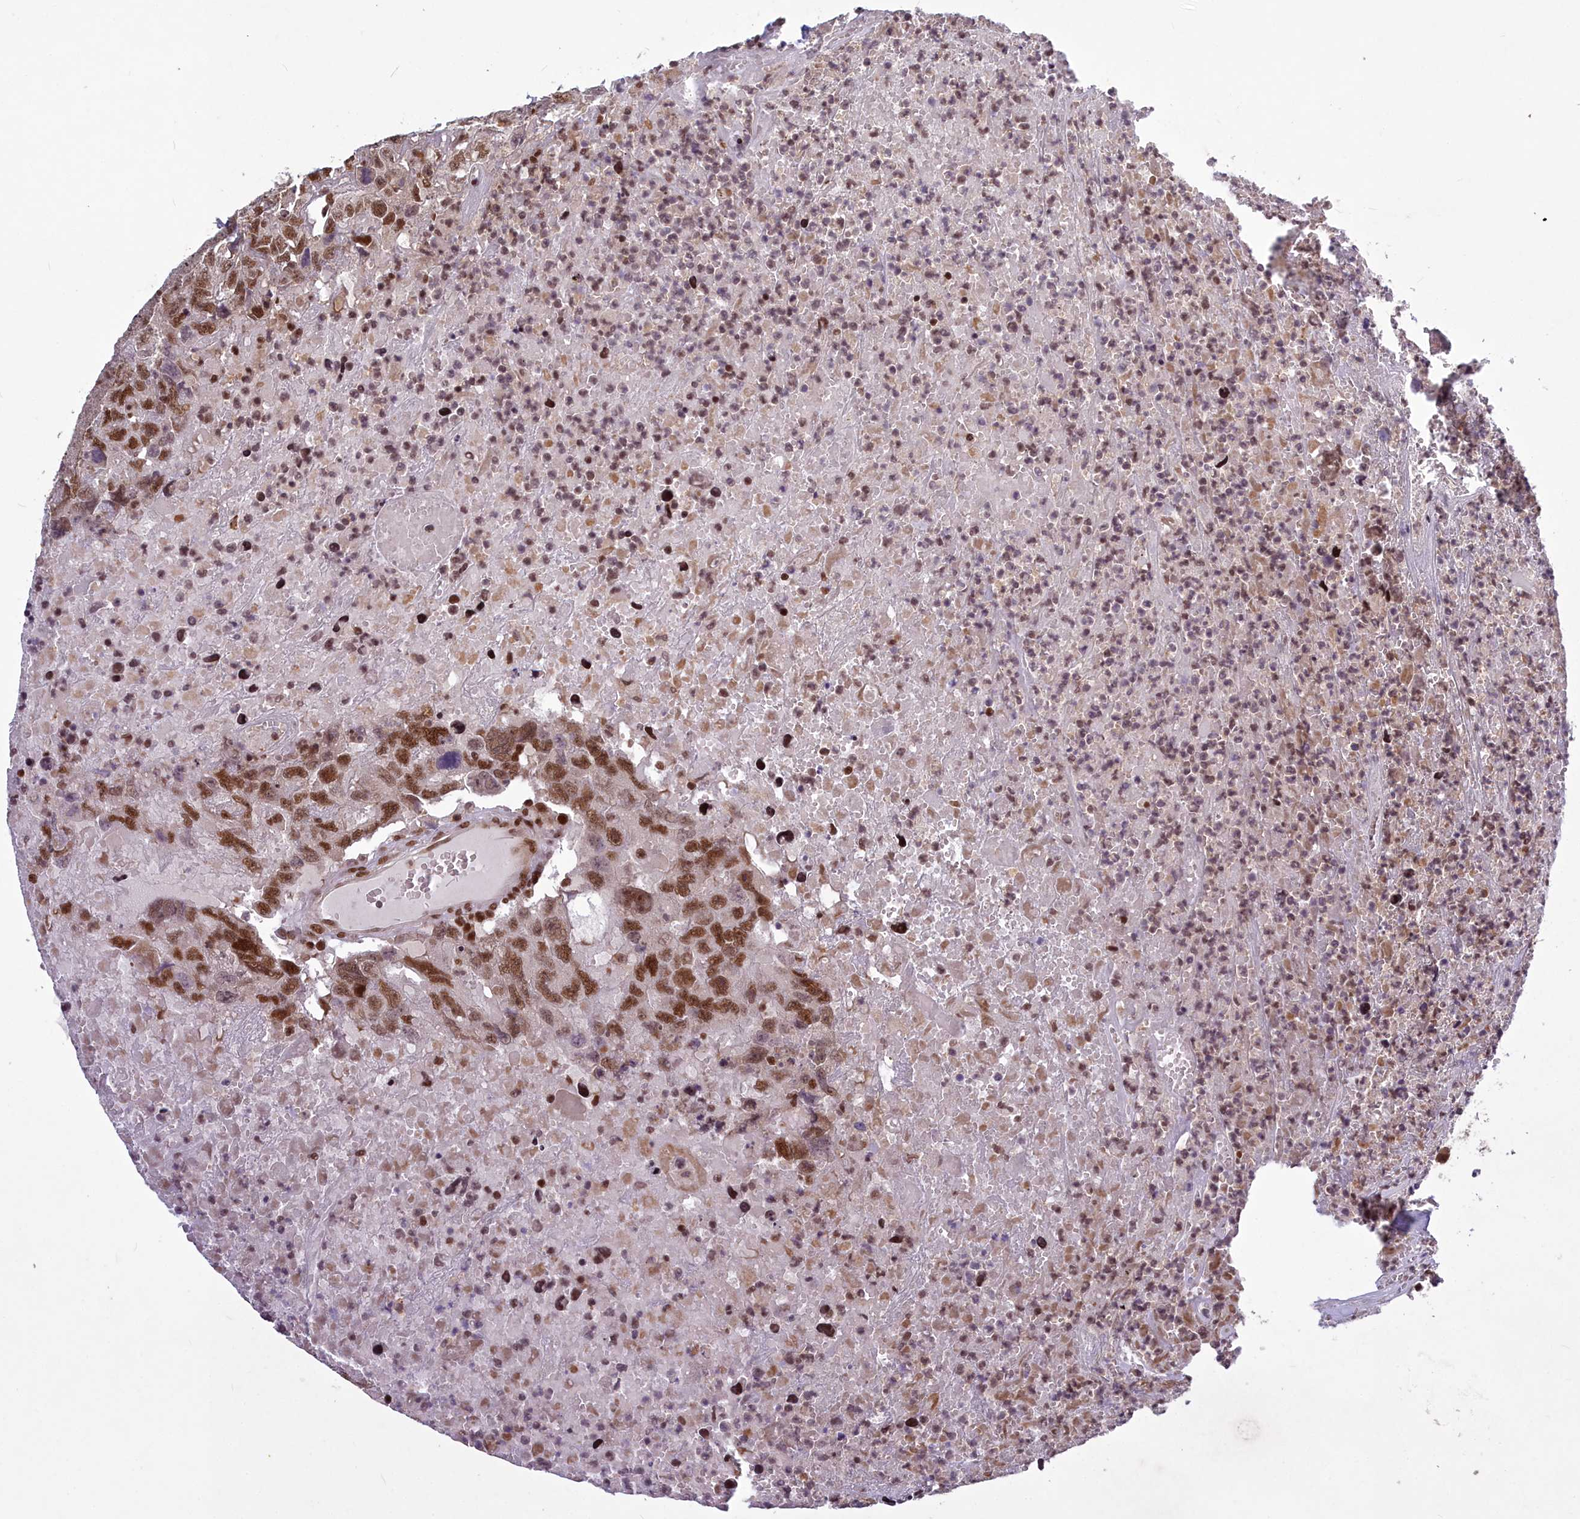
{"staining": {"intensity": "moderate", "quantity": ">75%", "location": "nuclear"}, "tissue": "testis cancer", "cell_type": "Tumor cells", "image_type": "cancer", "snomed": [{"axis": "morphology", "description": "Carcinoma, Embryonal, NOS"}, {"axis": "topography", "description": "Testis"}], "caption": "Protein analysis of testis cancer tissue shows moderate nuclear staining in approximately >75% of tumor cells.", "gene": "GMEB1", "patient": {"sex": "male", "age": 45}}